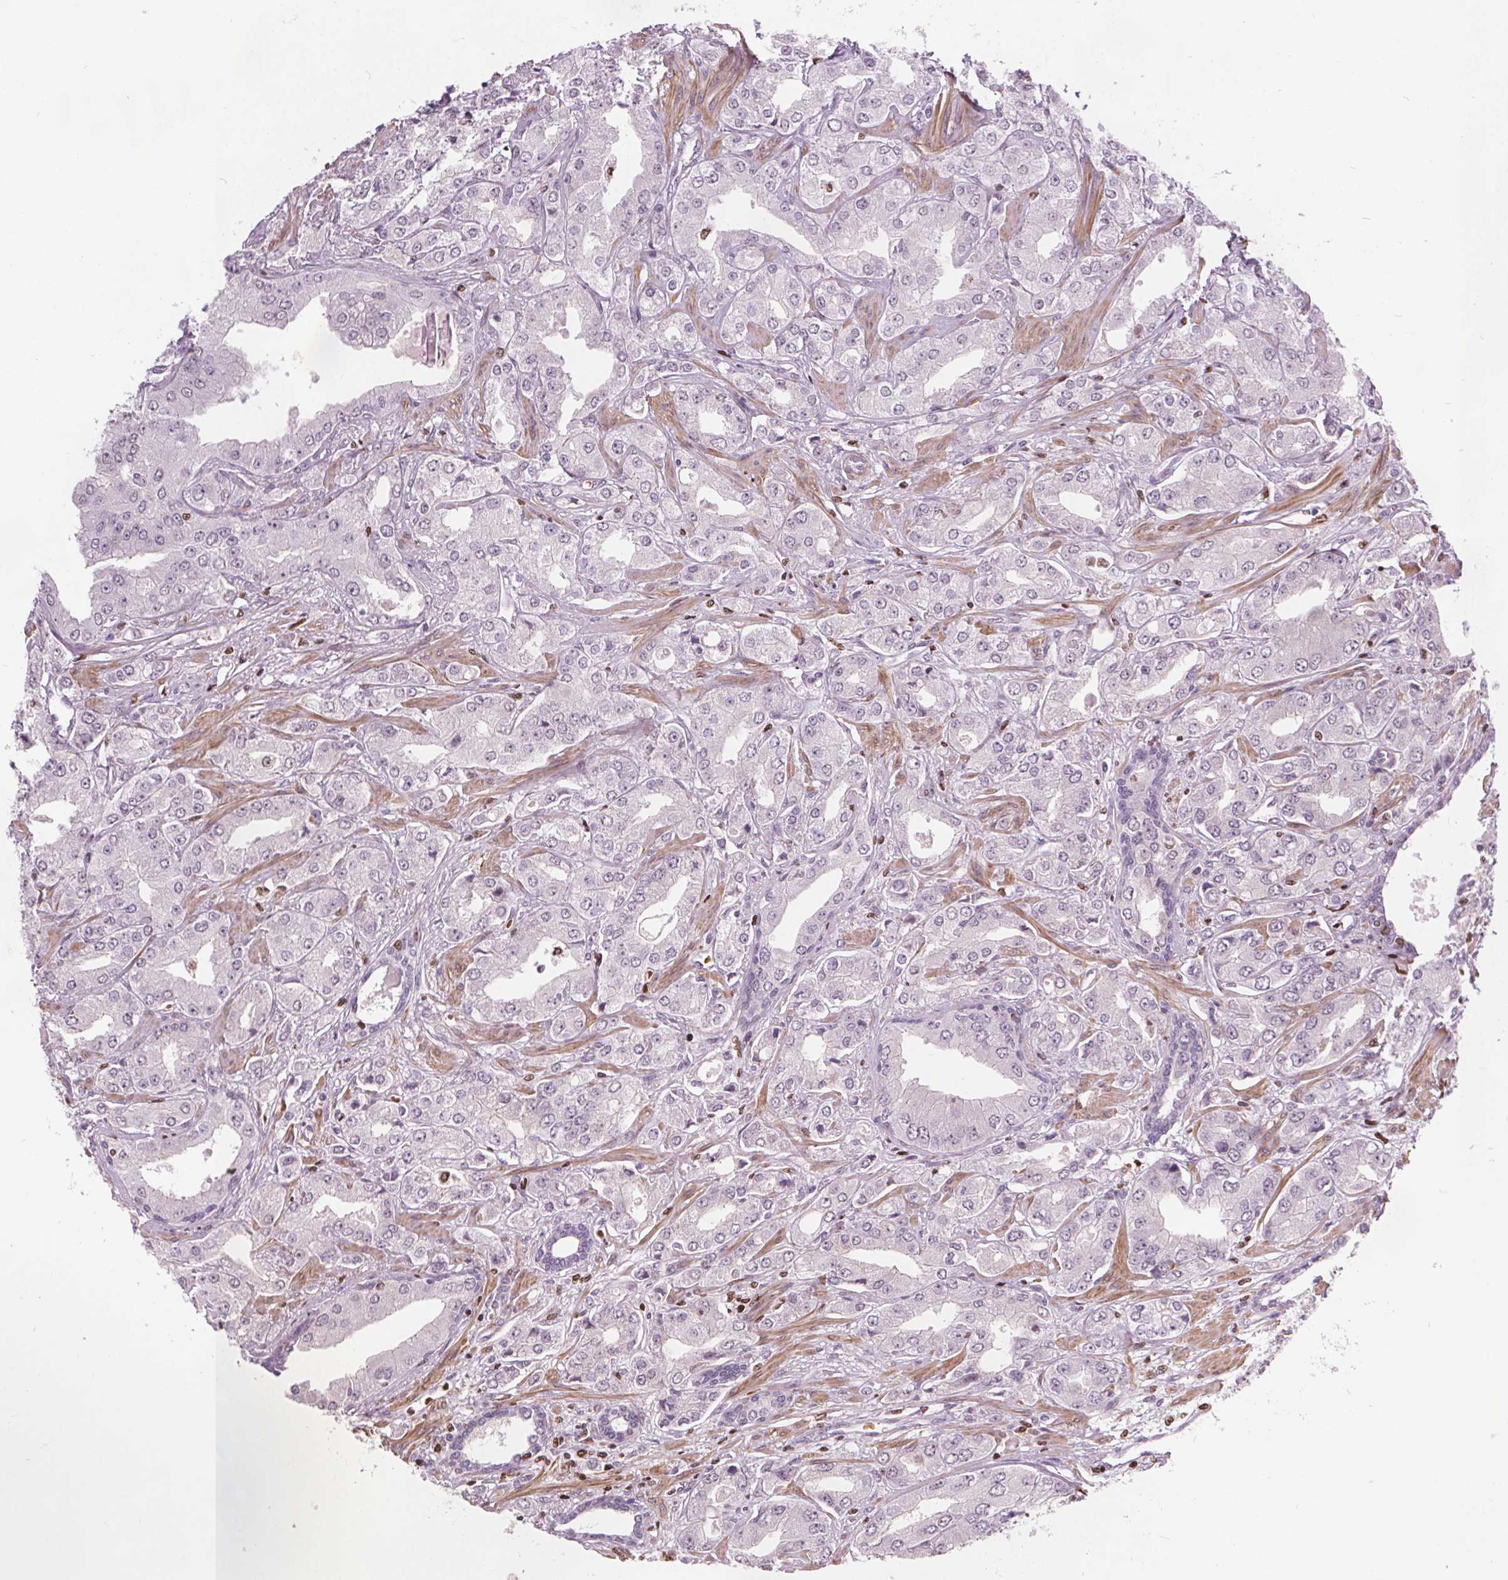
{"staining": {"intensity": "negative", "quantity": "none", "location": "none"}, "tissue": "prostate cancer", "cell_type": "Tumor cells", "image_type": "cancer", "snomed": [{"axis": "morphology", "description": "Adenocarcinoma, Low grade"}, {"axis": "topography", "description": "Prostate"}], "caption": "Image shows no significant protein staining in tumor cells of prostate low-grade adenocarcinoma.", "gene": "ISLR2", "patient": {"sex": "male", "age": 60}}